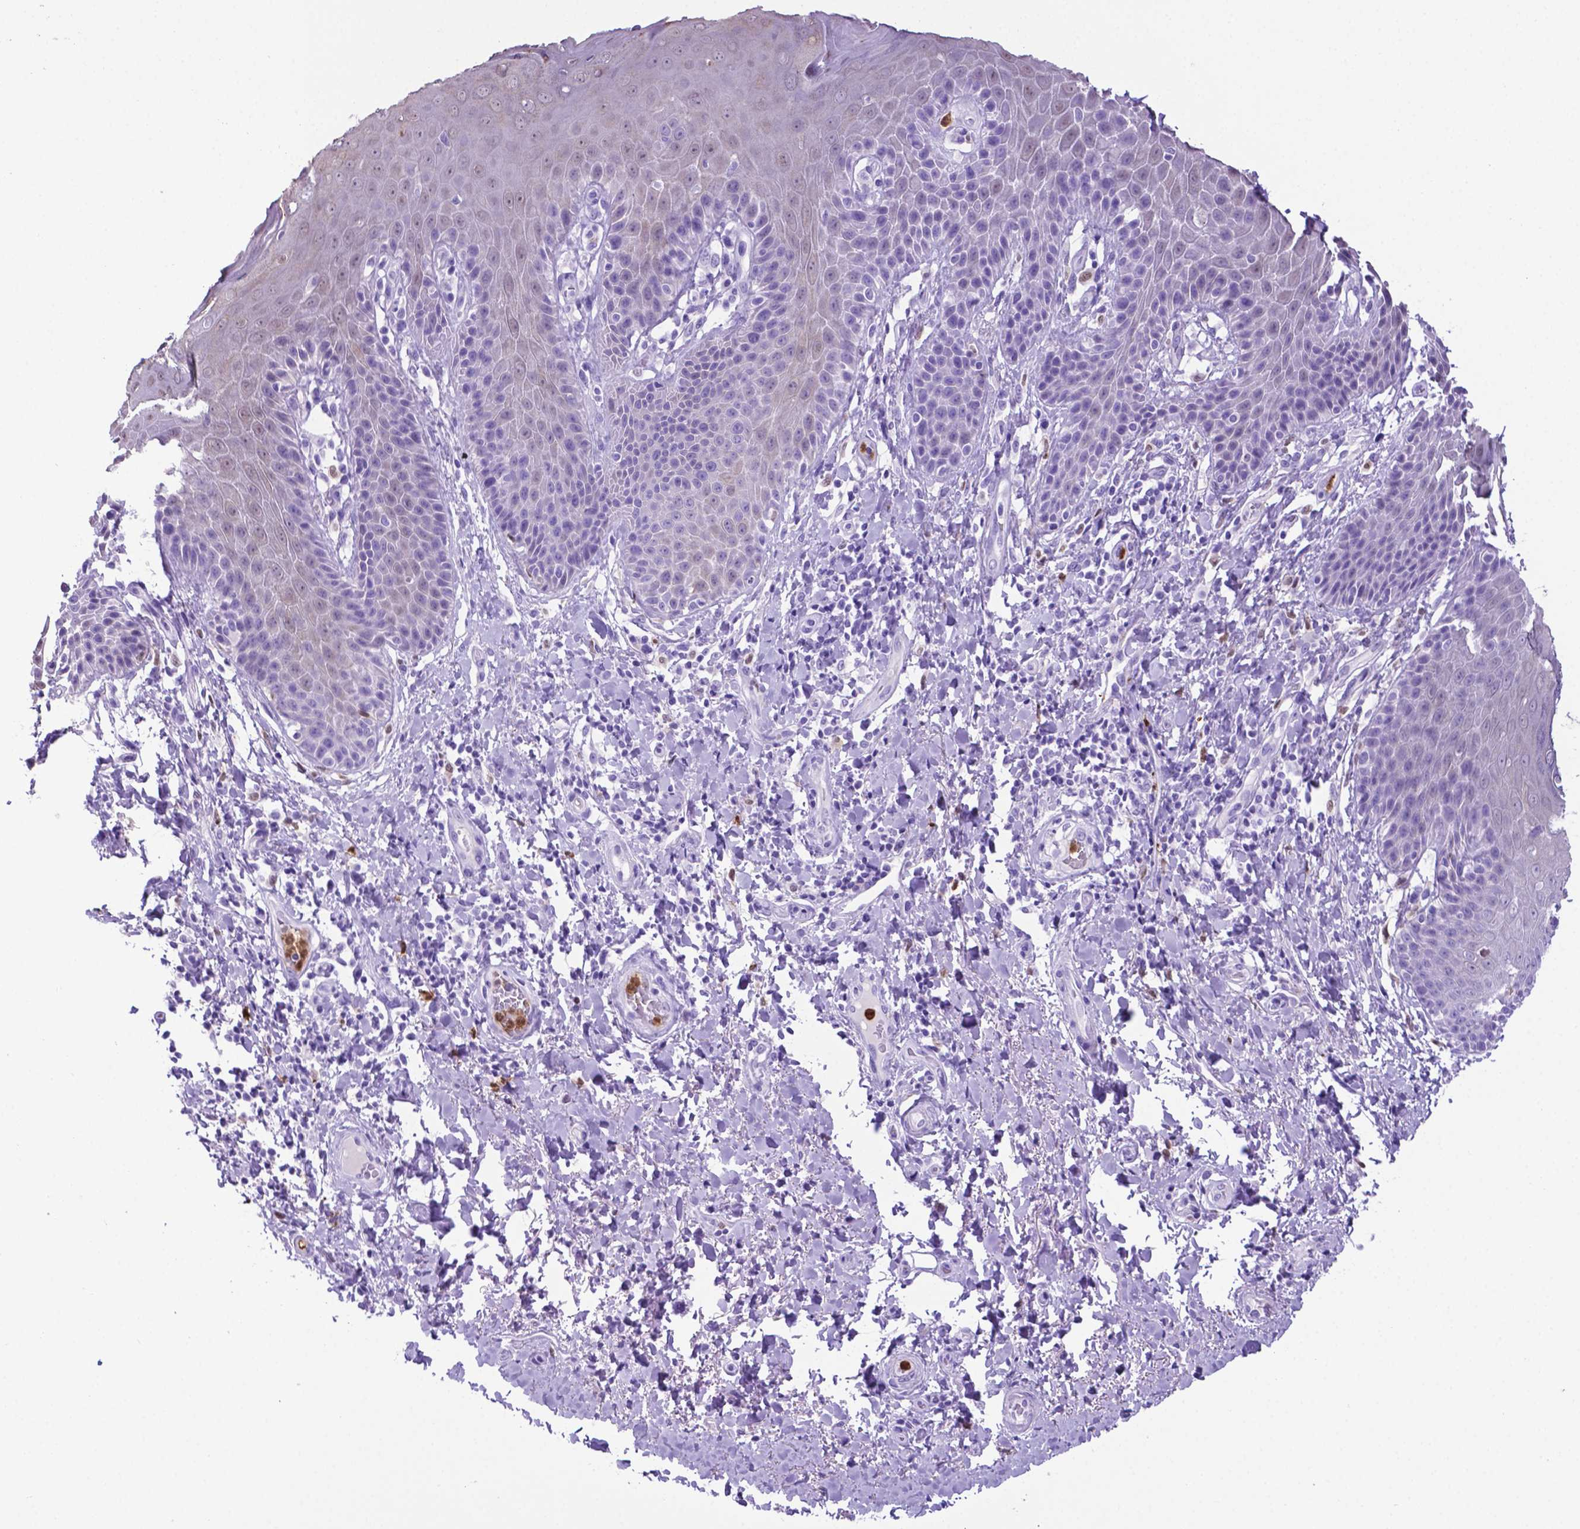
{"staining": {"intensity": "moderate", "quantity": "<25%", "location": "cytoplasmic/membranous"}, "tissue": "skin", "cell_type": "Epidermal cells", "image_type": "normal", "snomed": [{"axis": "morphology", "description": "Normal tissue, NOS"}, {"axis": "topography", "description": "Anal"}, {"axis": "topography", "description": "Peripheral nerve tissue"}], "caption": "This is a photomicrograph of IHC staining of normal skin, which shows moderate expression in the cytoplasmic/membranous of epidermal cells.", "gene": "LZTR1", "patient": {"sex": "male", "age": 51}}